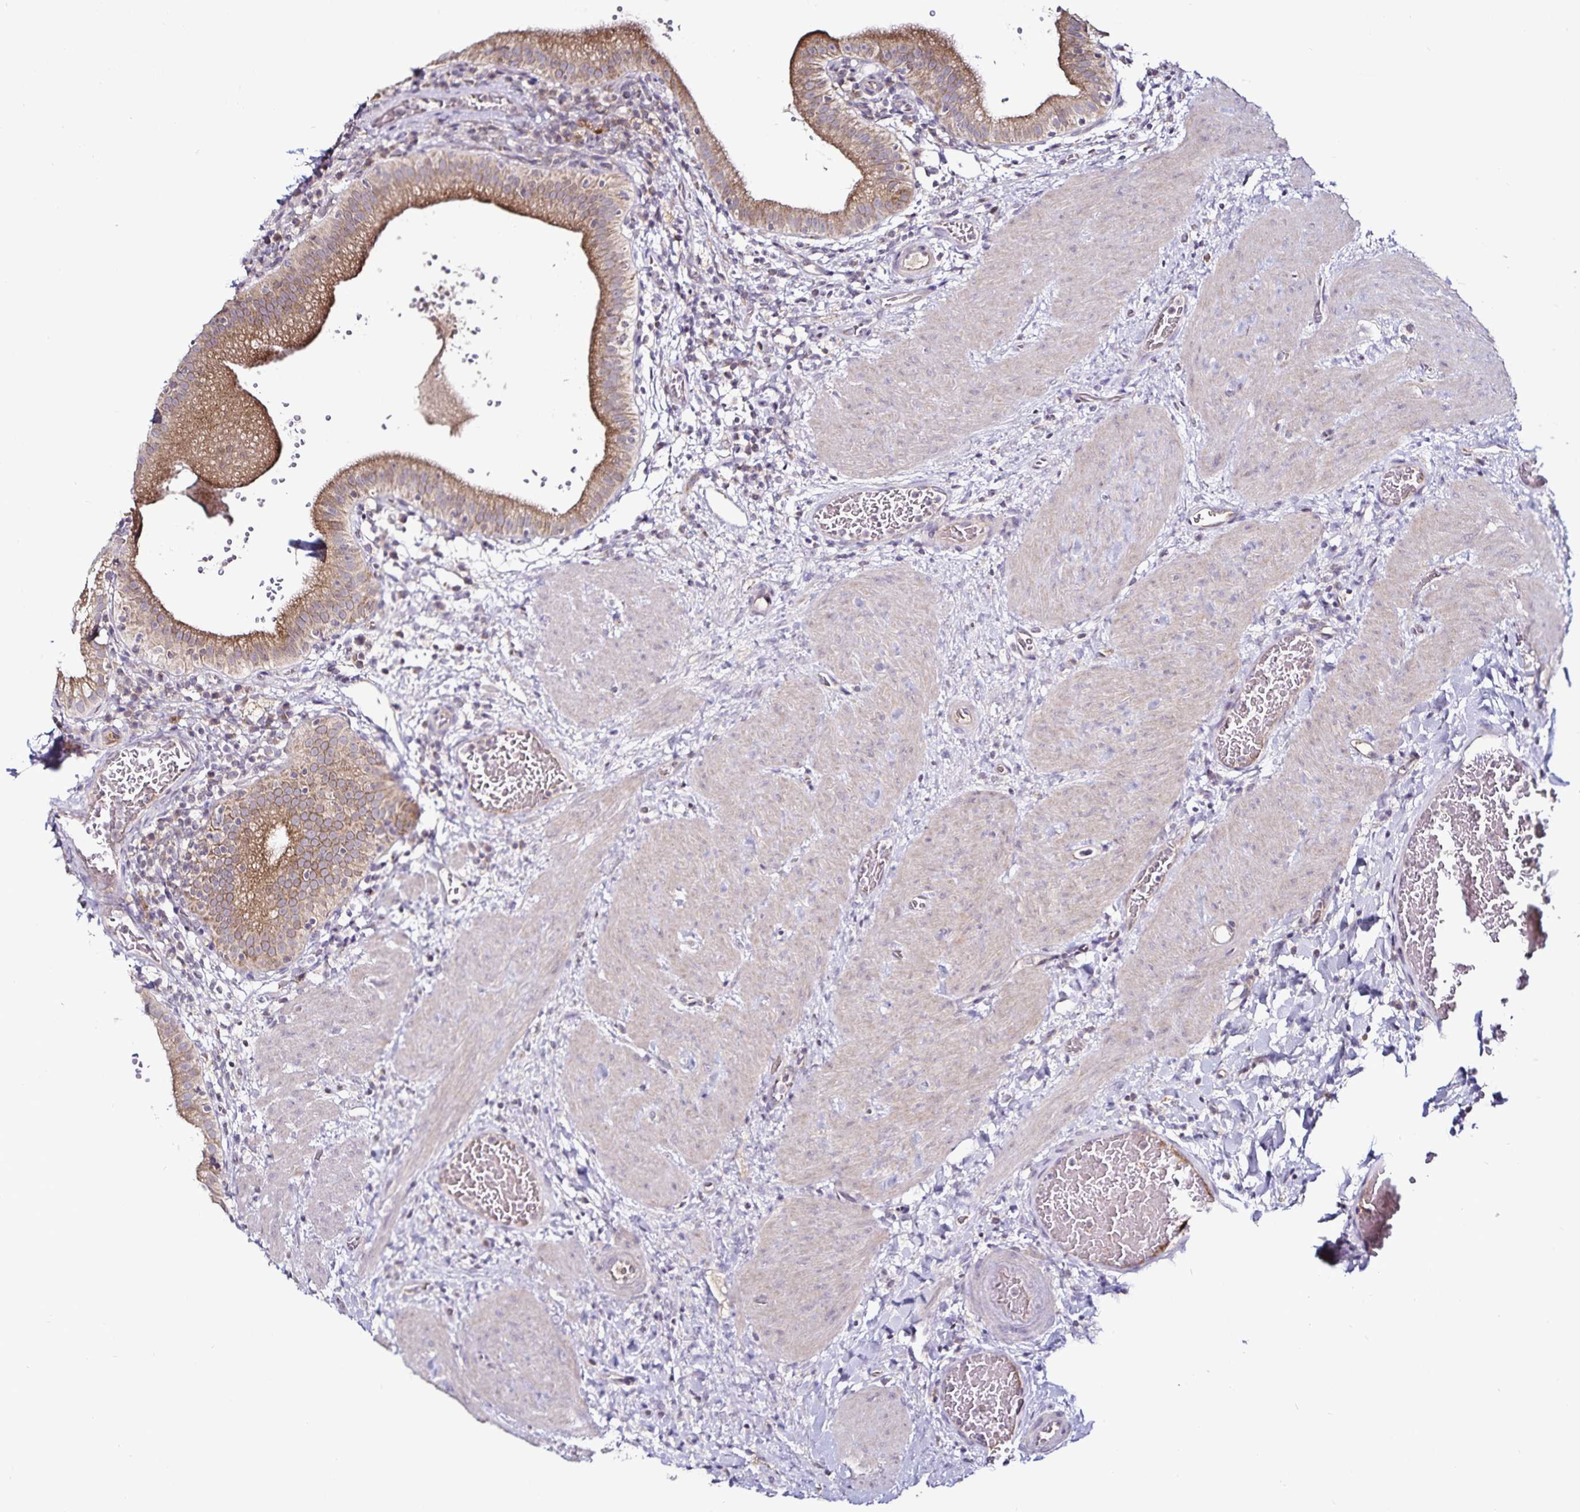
{"staining": {"intensity": "moderate", "quantity": "25%-75%", "location": "cytoplasmic/membranous"}, "tissue": "gallbladder", "cell_type": "Glandular cells", "image_type": "normal", "snomed": [{"axis": "morphology", "description": "Normal tissue, NOS"}, {"axis": "topography", "description": "Gallbladder"}], "caption": "The histopathology image reveals staining of normal gallbladder, revealing moderate cytoplasmic/membranous protein expression (brown color) within glandular cells. Nuclei are stained in blue.", "gene": "ACSL5", "patient": {"sex": "male", "age": 26}}